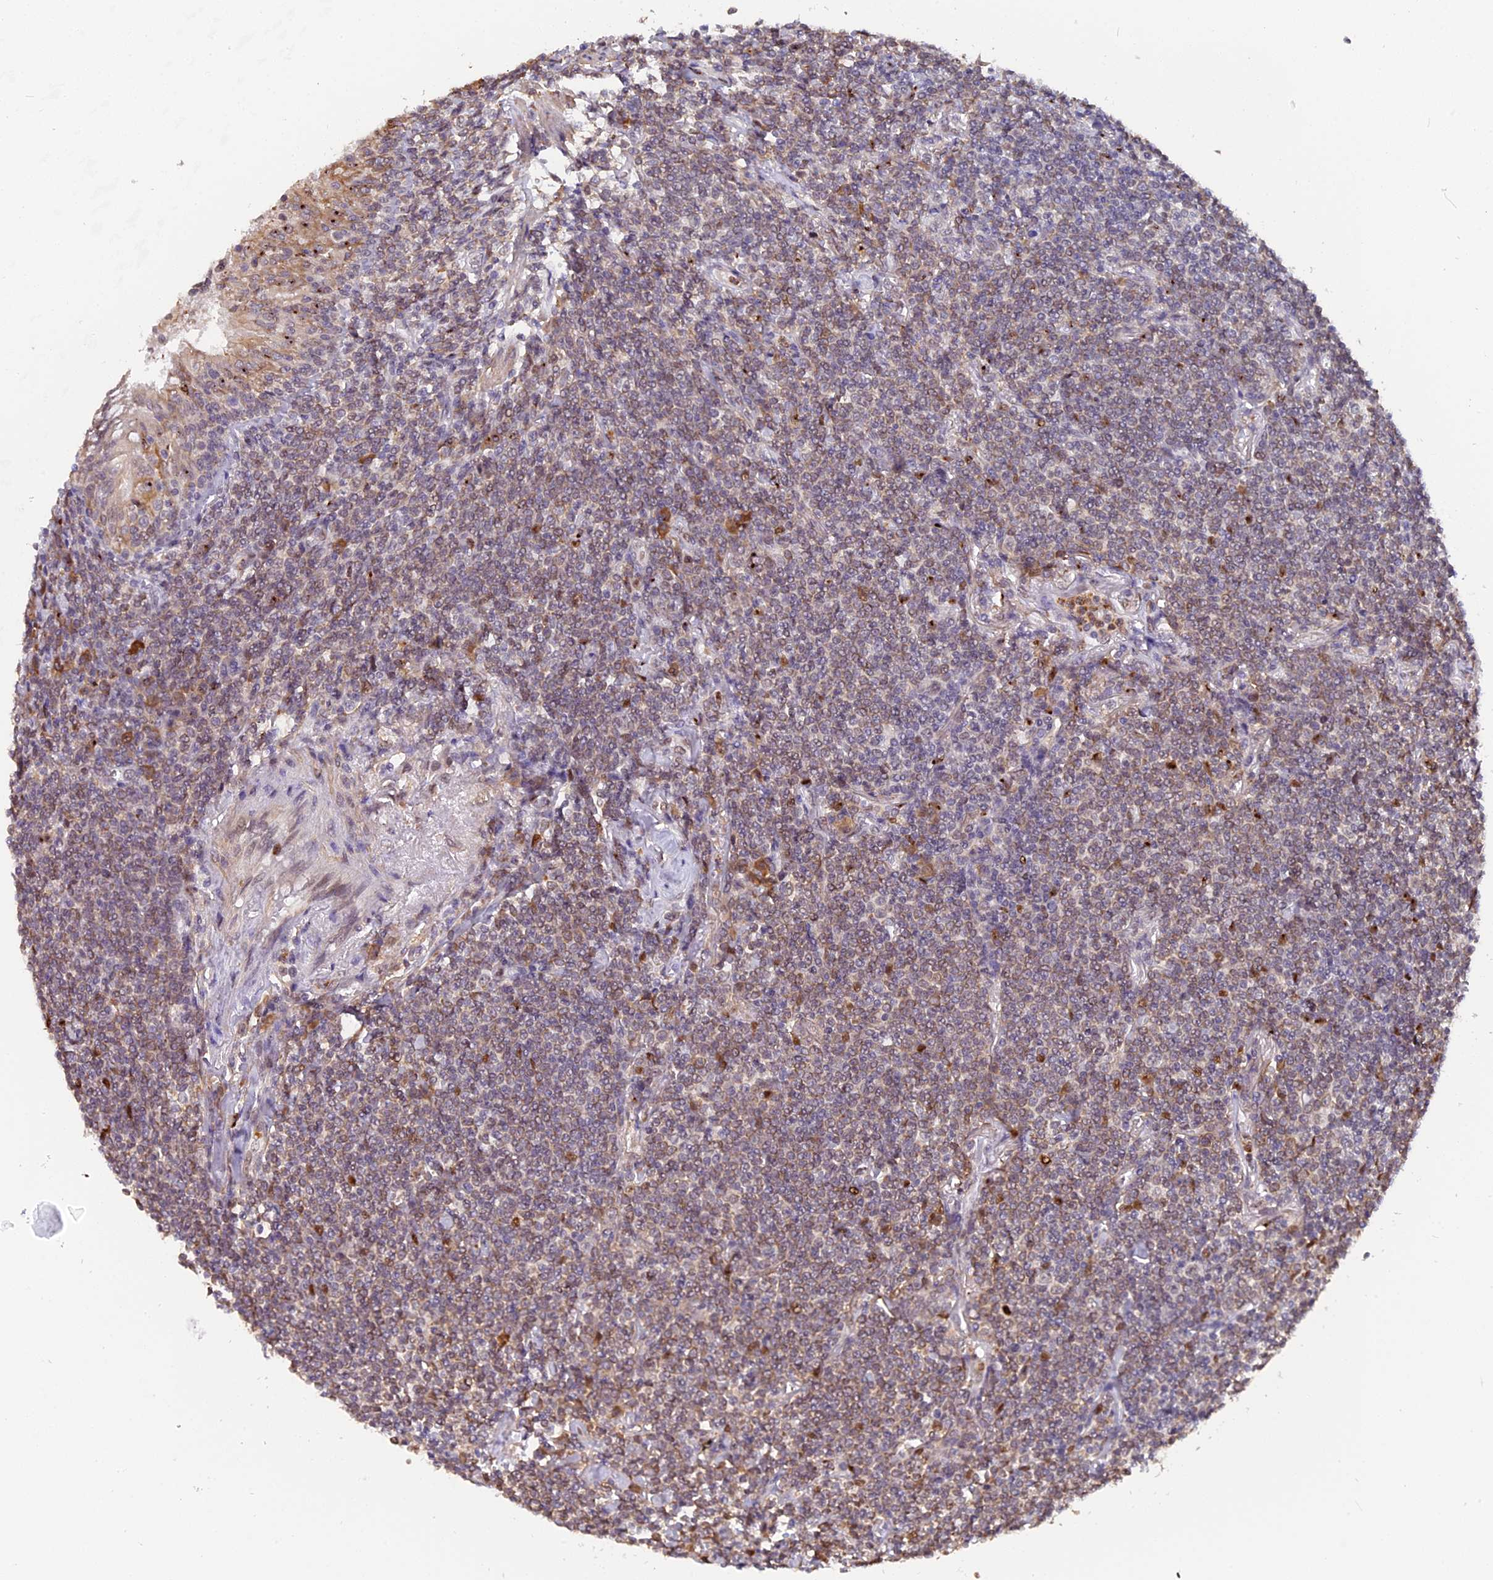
{"staining": {"intensity": "weak", "quantity": "25%-75%", "location": "cytoplasmic/membranous,nuclear"}, "tissue": "lymphoma", "cell_type": "Tumor cells", "image_type": "cancer", "snomed": [{"axis": "morphology", "description": "Malignant lymphoma, non-Hodgkin's type, Low grade"}, {"axis": "topography", "description": "Lung"}], "caption": "About 25%-75% of tumor cells in human lymphoma show weak cytoplasmic/membranous and nuclear protein staining as visualized by brown immunohistochemical staining.", "gene": "FAM118B", "patient": {"sex": "female", "age": 71}}